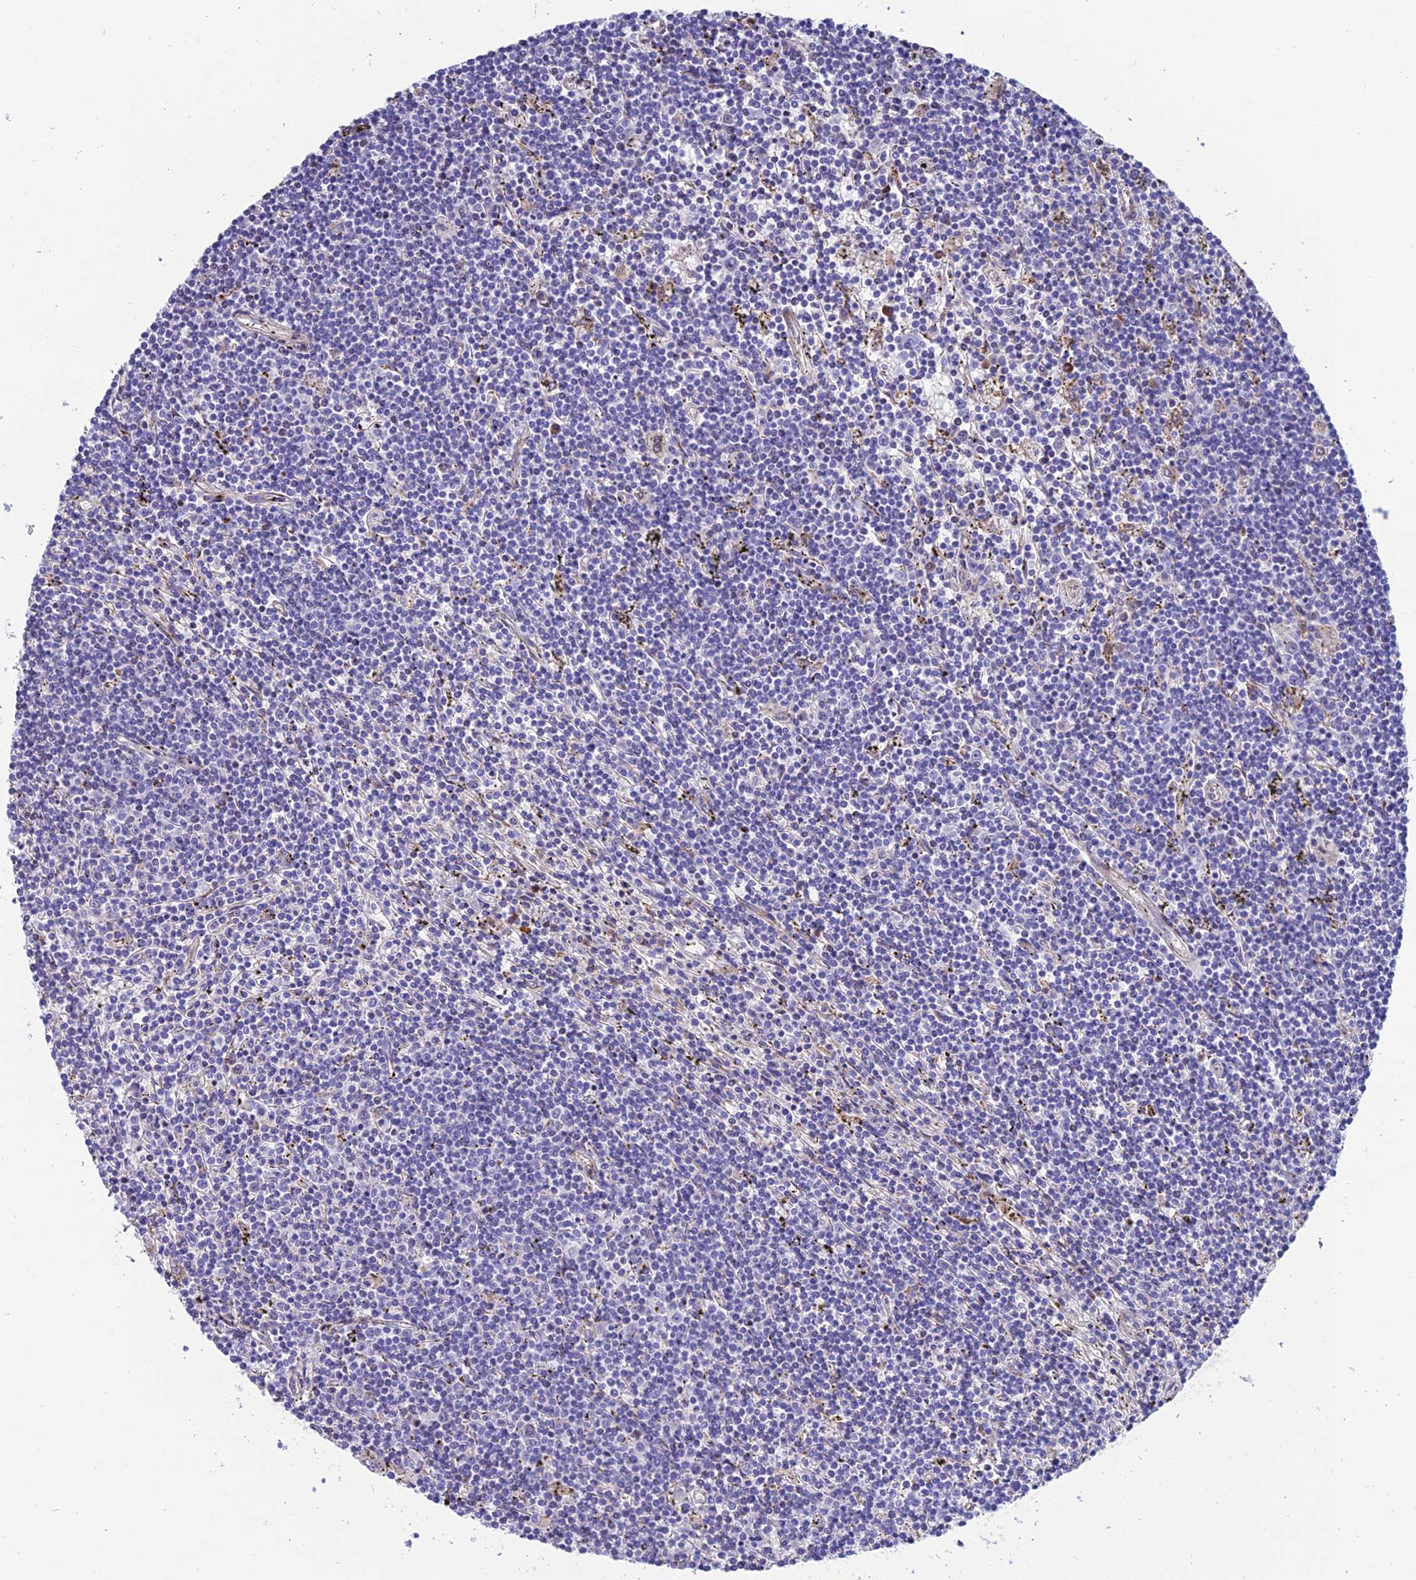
{"staining": {"intensity": "negative", "quantity": "none", "location": "none"}, "tissue": "lymphoma", "cell_type": "Tumor cells", "image_type": "cancer", "snomed": [{"axis": "morphology", "description": "Malignant lymphoma, non-Hodgkin's type, Low grade"}, {"axis": "topography", "description": "Spleen"}], "caption": "Malignant lymphoma, non-Hodgkin's type (low-grade) stained for a protein using IHC displays no expression tumor cells.", "gene": "MACIR", "patient": {"sex": "male", "age": 76}}